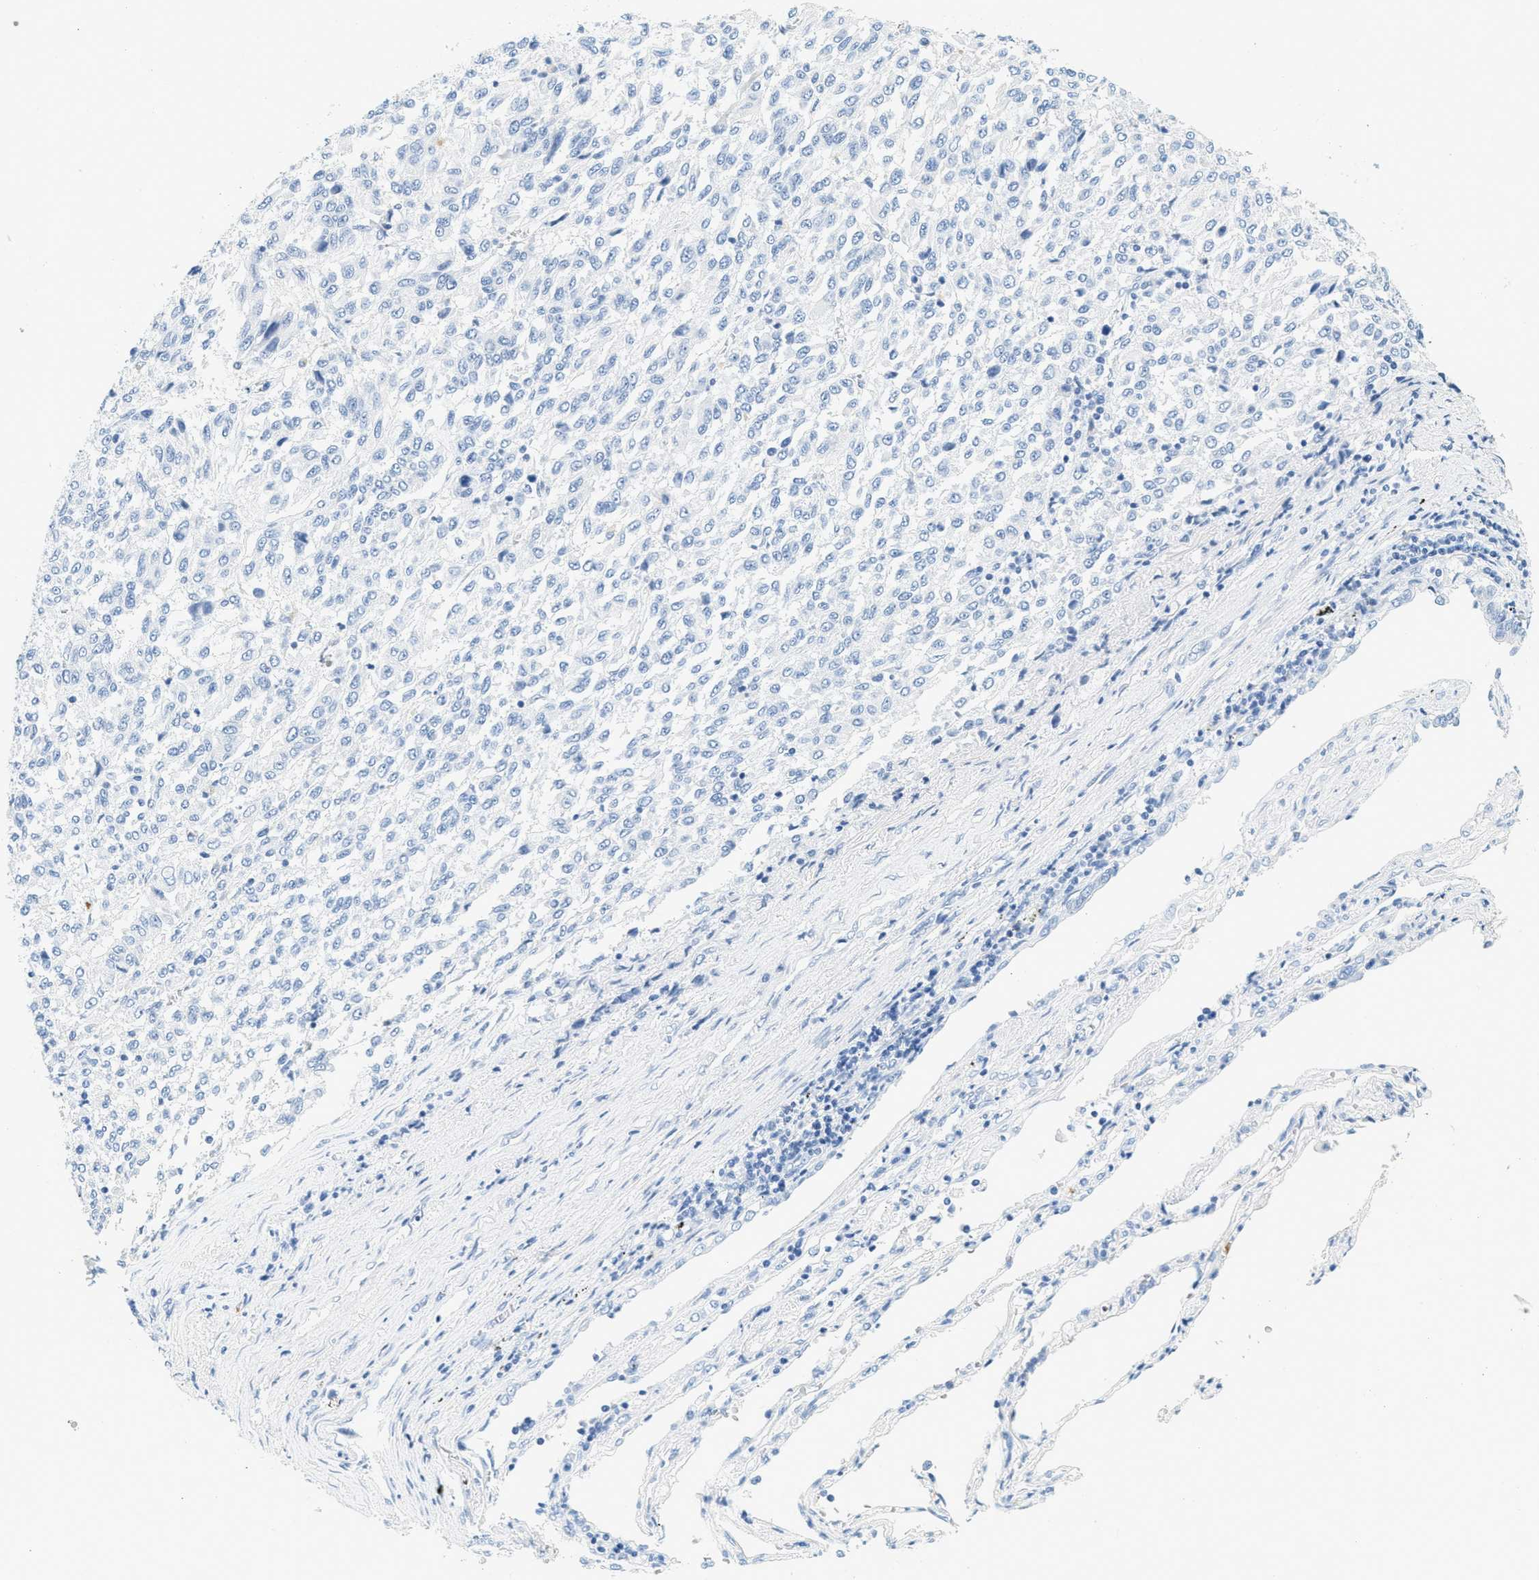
{"staining": {"intensity": "negative", "quantity": "none", "location": "none"}, "tissue": "melanoma", "cell_type": "Tumor cells", "image_type": "cancer", "snomed": [{"axis": "morphology", "description": "Malignant melanoma, Metastatic site"}, {"axis": "topography", "description": "Lung"}], "caption": "The immunohistochemistry (IHC) image has no significant staining in tumor cells of melanoma tissue. Nuclei are stained in blue.", "gene": "LCN2", "patient": {"sex": "male", "age": 64}}